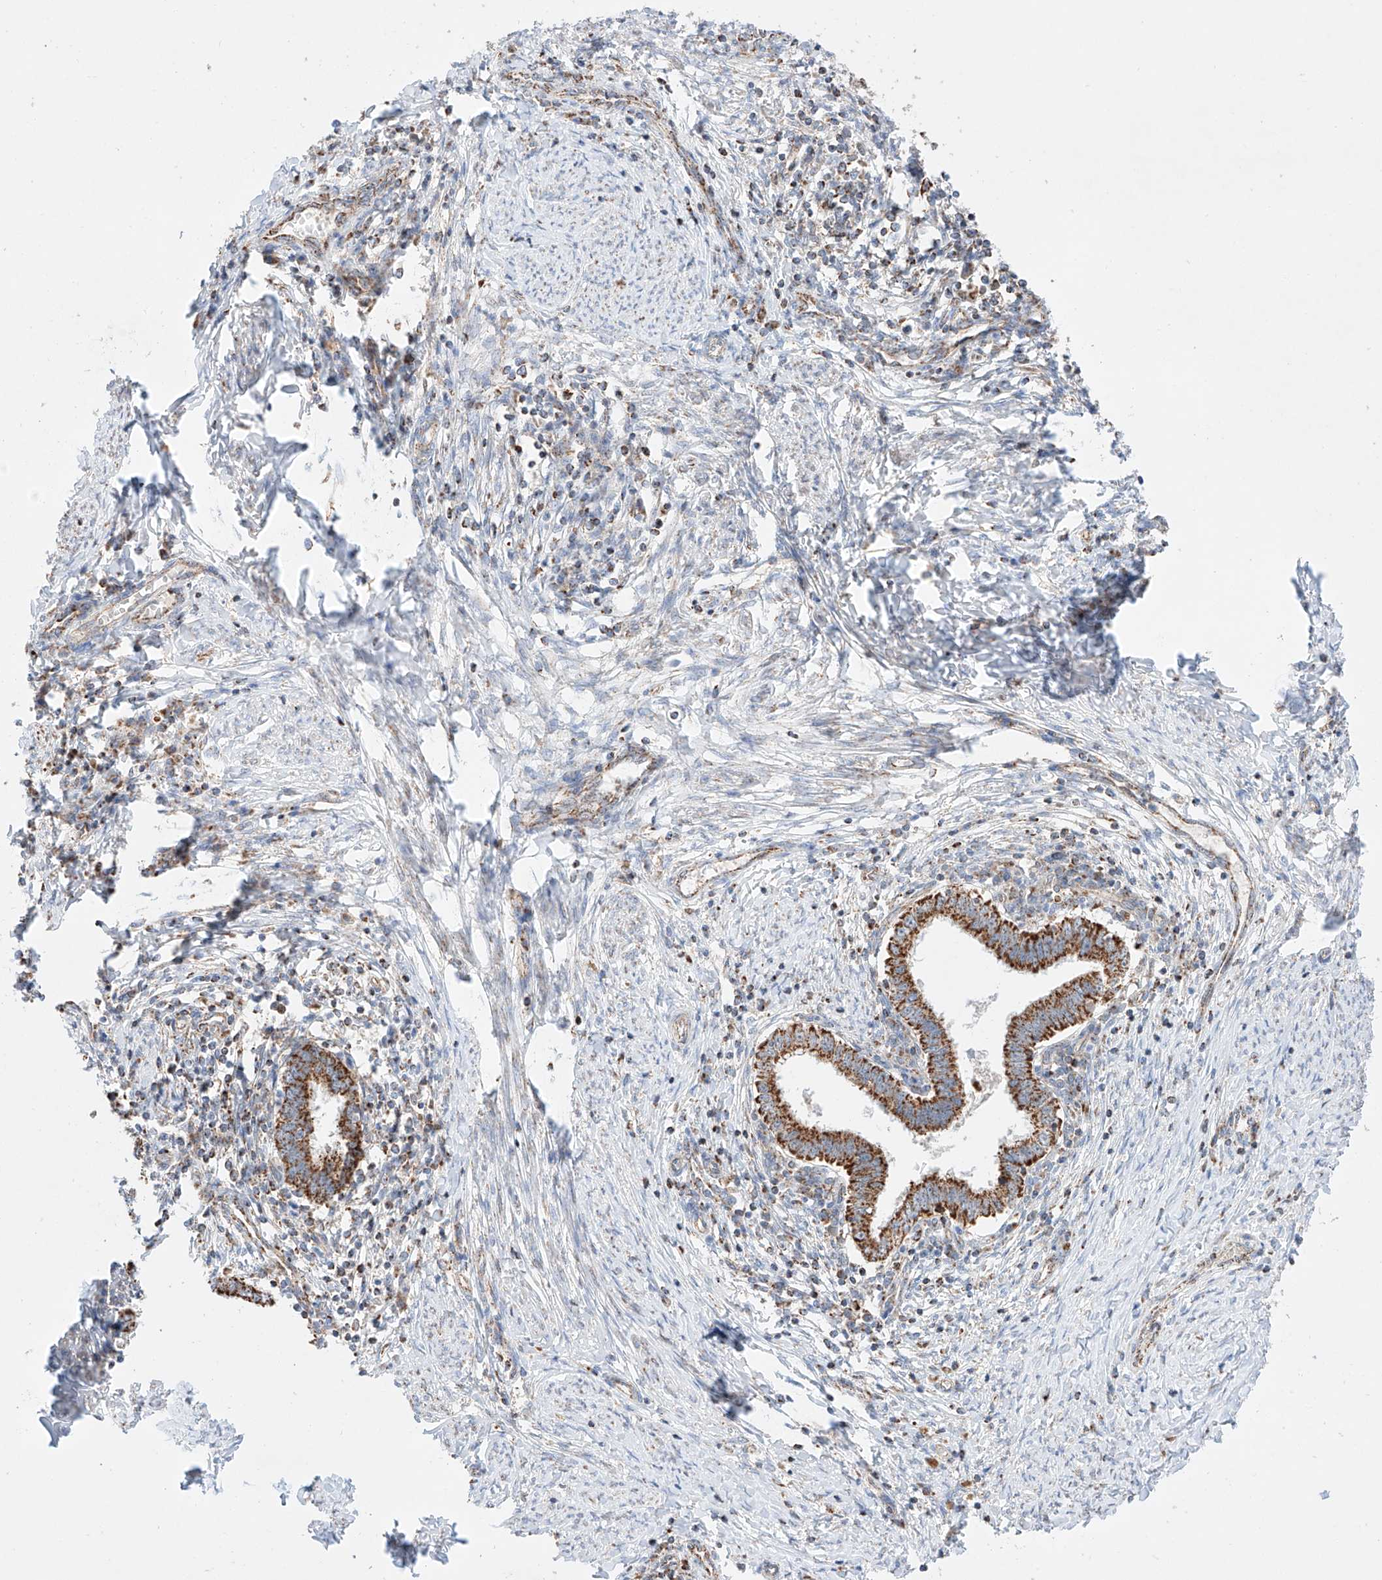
{"staining": {"intensity": "strong", "quantity": ">75%", "location": "cytoplasmic/membranous"}, "tissue": "cervical cancer", "cell_type": "Tumor cells", "image_type": "cancer", "snomed": [{"axis": "morphology", "description": "Adenocarcinoma, NOS"}, {"axis": "topography", "description": "Cervix"}], "caption": "Cervical cancer (adenocarcinoma) stained with DAB (3,3'-diaminobenzidine) IHC demonstrates high levels of strong cytoplasmic/membranous expression in about >75% of tumor cells. (DAB (3,3'-diaminobenzidine) = brown stain, brightfield microscopy at high magnification).", "gene": "KTI12", "patient": {"sex": "female", "age": 36}}